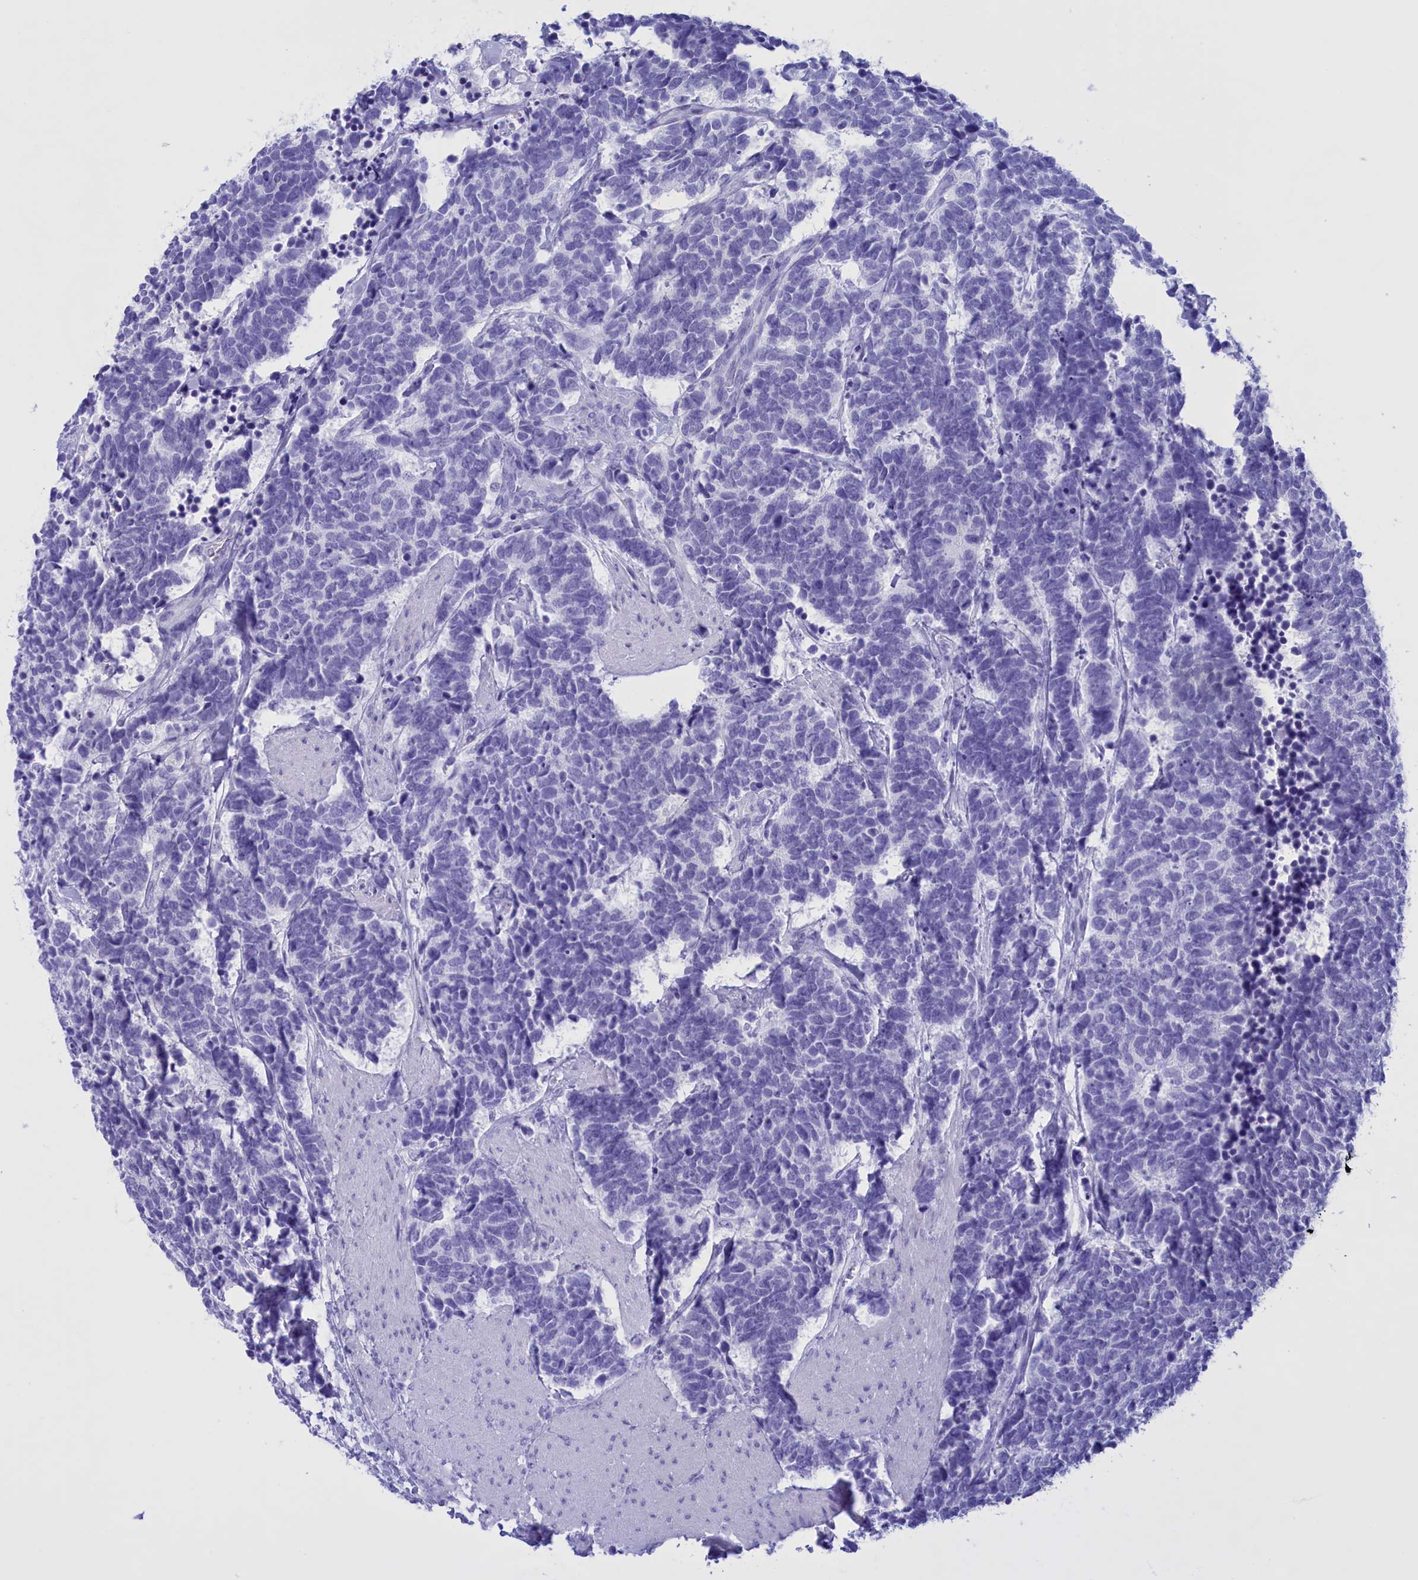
{"staining": {"intensity": "negative", "quantity": "none", "location": "none"}, "tissue": "carcinoid", "cell_type": "Tumor cells", "image_type": "cancer", "snomed": [{"axis": "morphology", "description": "Carcinoma, NOS"}, {"axis": "morphology", "description": "Carcinoid, malignant, NOS"}, {"axis": "topography", "description": "Urinary bladder"}], "caption": "A histopathology image of carcinoma stained for a protein reveals no brown staining in tumor cells.", "gene": "BRI3", "patient": {"sex": "male", "age": 57}}